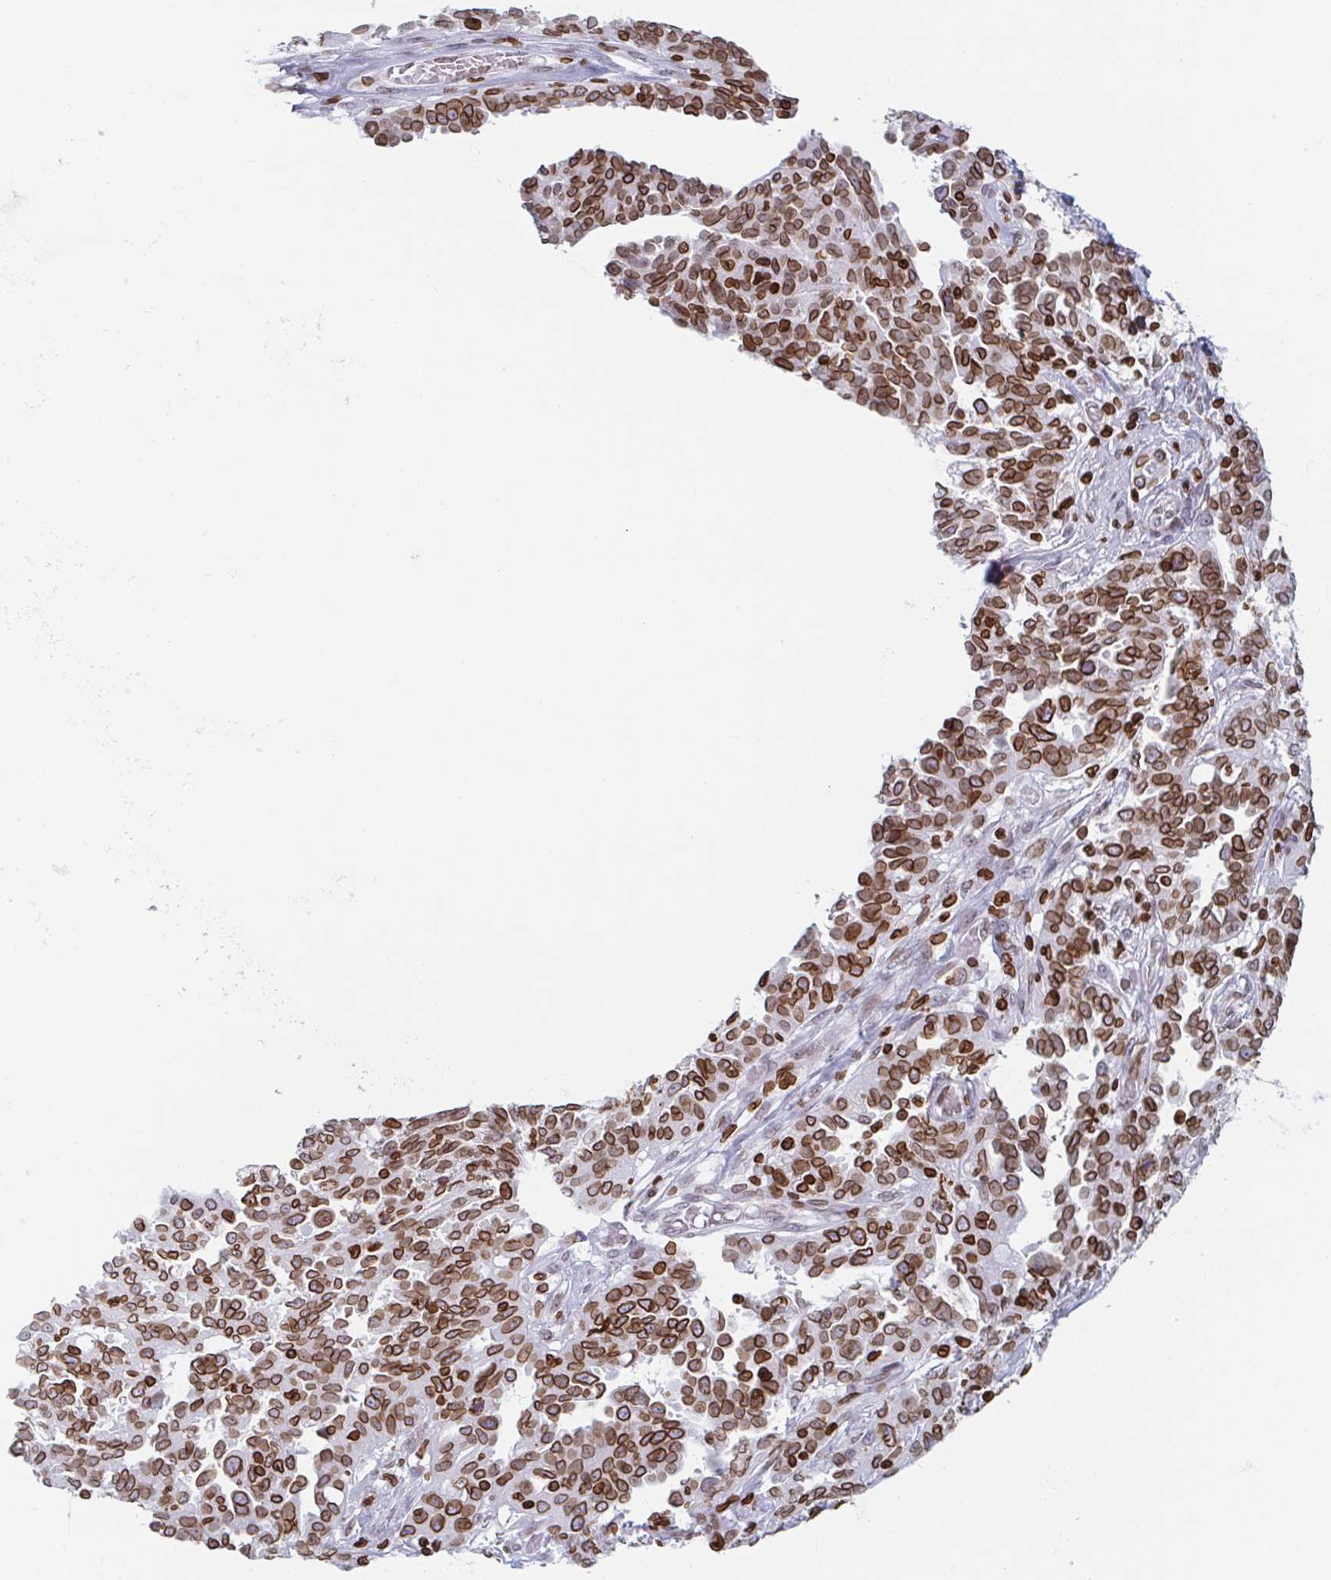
{"staining": {"intensity": "moderate", "quantity": ">75%", "location": "cytoplasmic/membranous,nuclear"}, "tissue": "ovarian cancer", "cell_type": "Tumor cells", "image_type": "cancer", "snomed": [{"axis": "morphology", "description": "Cystadenocarcinoma, serous, NOS"}, {"axis": "topography", "description": "Ovary"}], "caption": "A brown stain highlights moderate cytoplasmic/membranous and nuclear positivity of a protein in ovarian cancer (serous cystadenocarcinoma) tumor cells. The staining was performed using DAB, with brown indicating positive protein expression. Nuclei are stained blue with hematoxylin.", "gene": "BTBD7", "patient": {"sex": "female", "age": 67}}